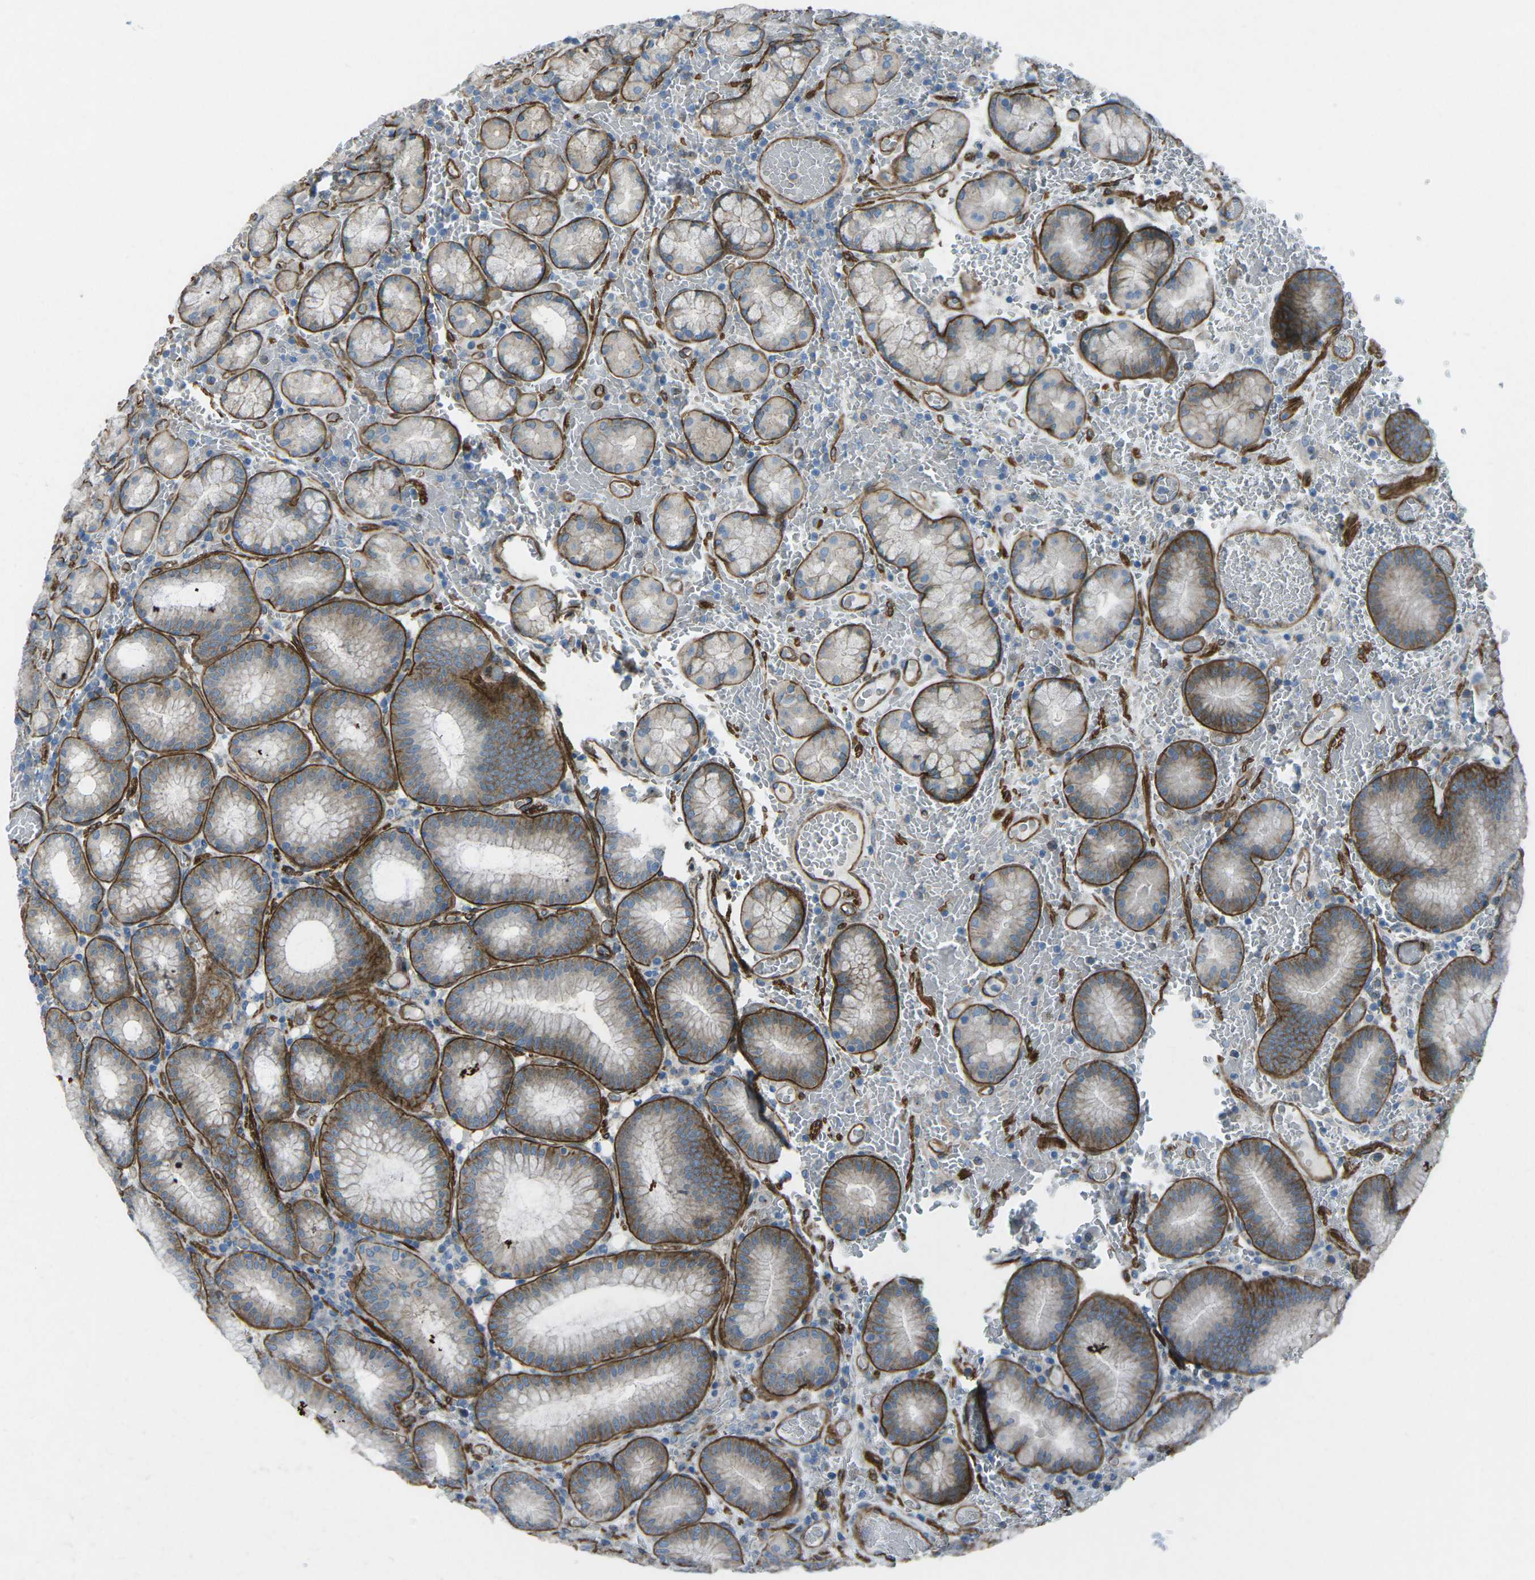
{"staining": {"intensity": "strong", "quantity": "25%-75%", "location": "cytoplasmic/membranous"}, "tissue": "stomach", "cell_type": "Glandular cells", "image_type": "normal", "snomed": [{"axis": "morphology", "description": "Normal tissue, NOS"}, {"axis": "morphology", "description": "Carcinoid, malignant, NOS"}, {"axis": "topography", "description": "Stomach, upper"}], "caption": "Immunohistochemical staining of unremarkable stomach demonstrates high levels of strong cytoplasmic/membranous expression in approximately 25%-75% of glandular cells.", "gene": "UTRN", "patient": {"sex": "male", "age": 39}}